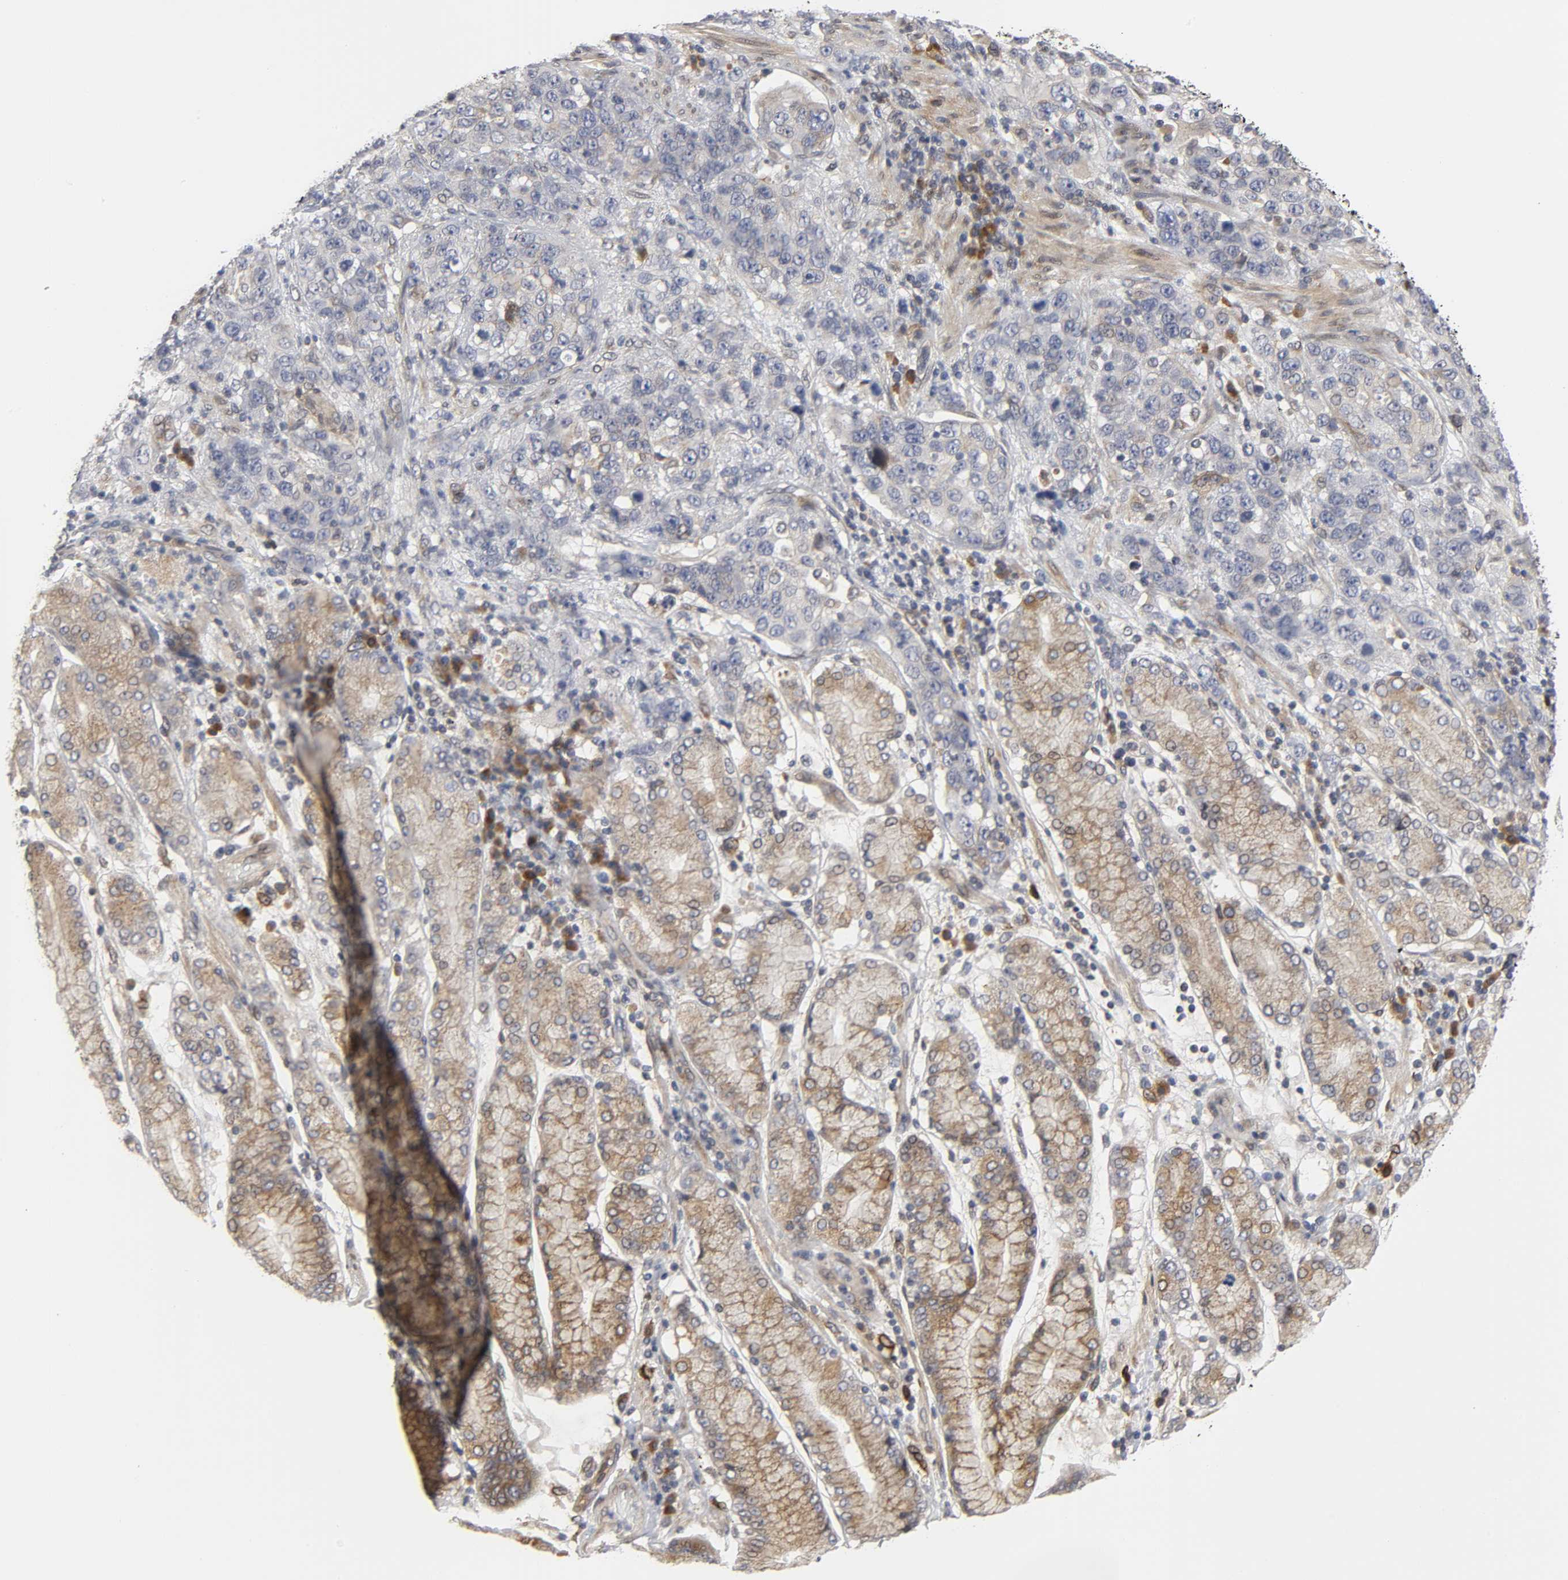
{"staining": {"intensity": "weak", "quantity": "<25%", "location": "cytoplasmic/membranous"}, "tissue": "stomach cancer", "cell_type": "Tumor cells", "image_type": "cancer", "snomed": [{"axis": "morphology", "description": "Normal tissue, NOS"}, {"axis": "morphology", "description": "Adenocarcinoma, NOS"}, {"axis": "topography", "description": "Stomach"}], "caption": "The photomicrograph demonstrates no significant staining in tumor cells of adenocarcinoma (stomach). (Immunohistochemistry (ihc), brightfield microscopy, high magnification).", "gene": "ASB6", "patient": {"sex": "male", "age": 48}}